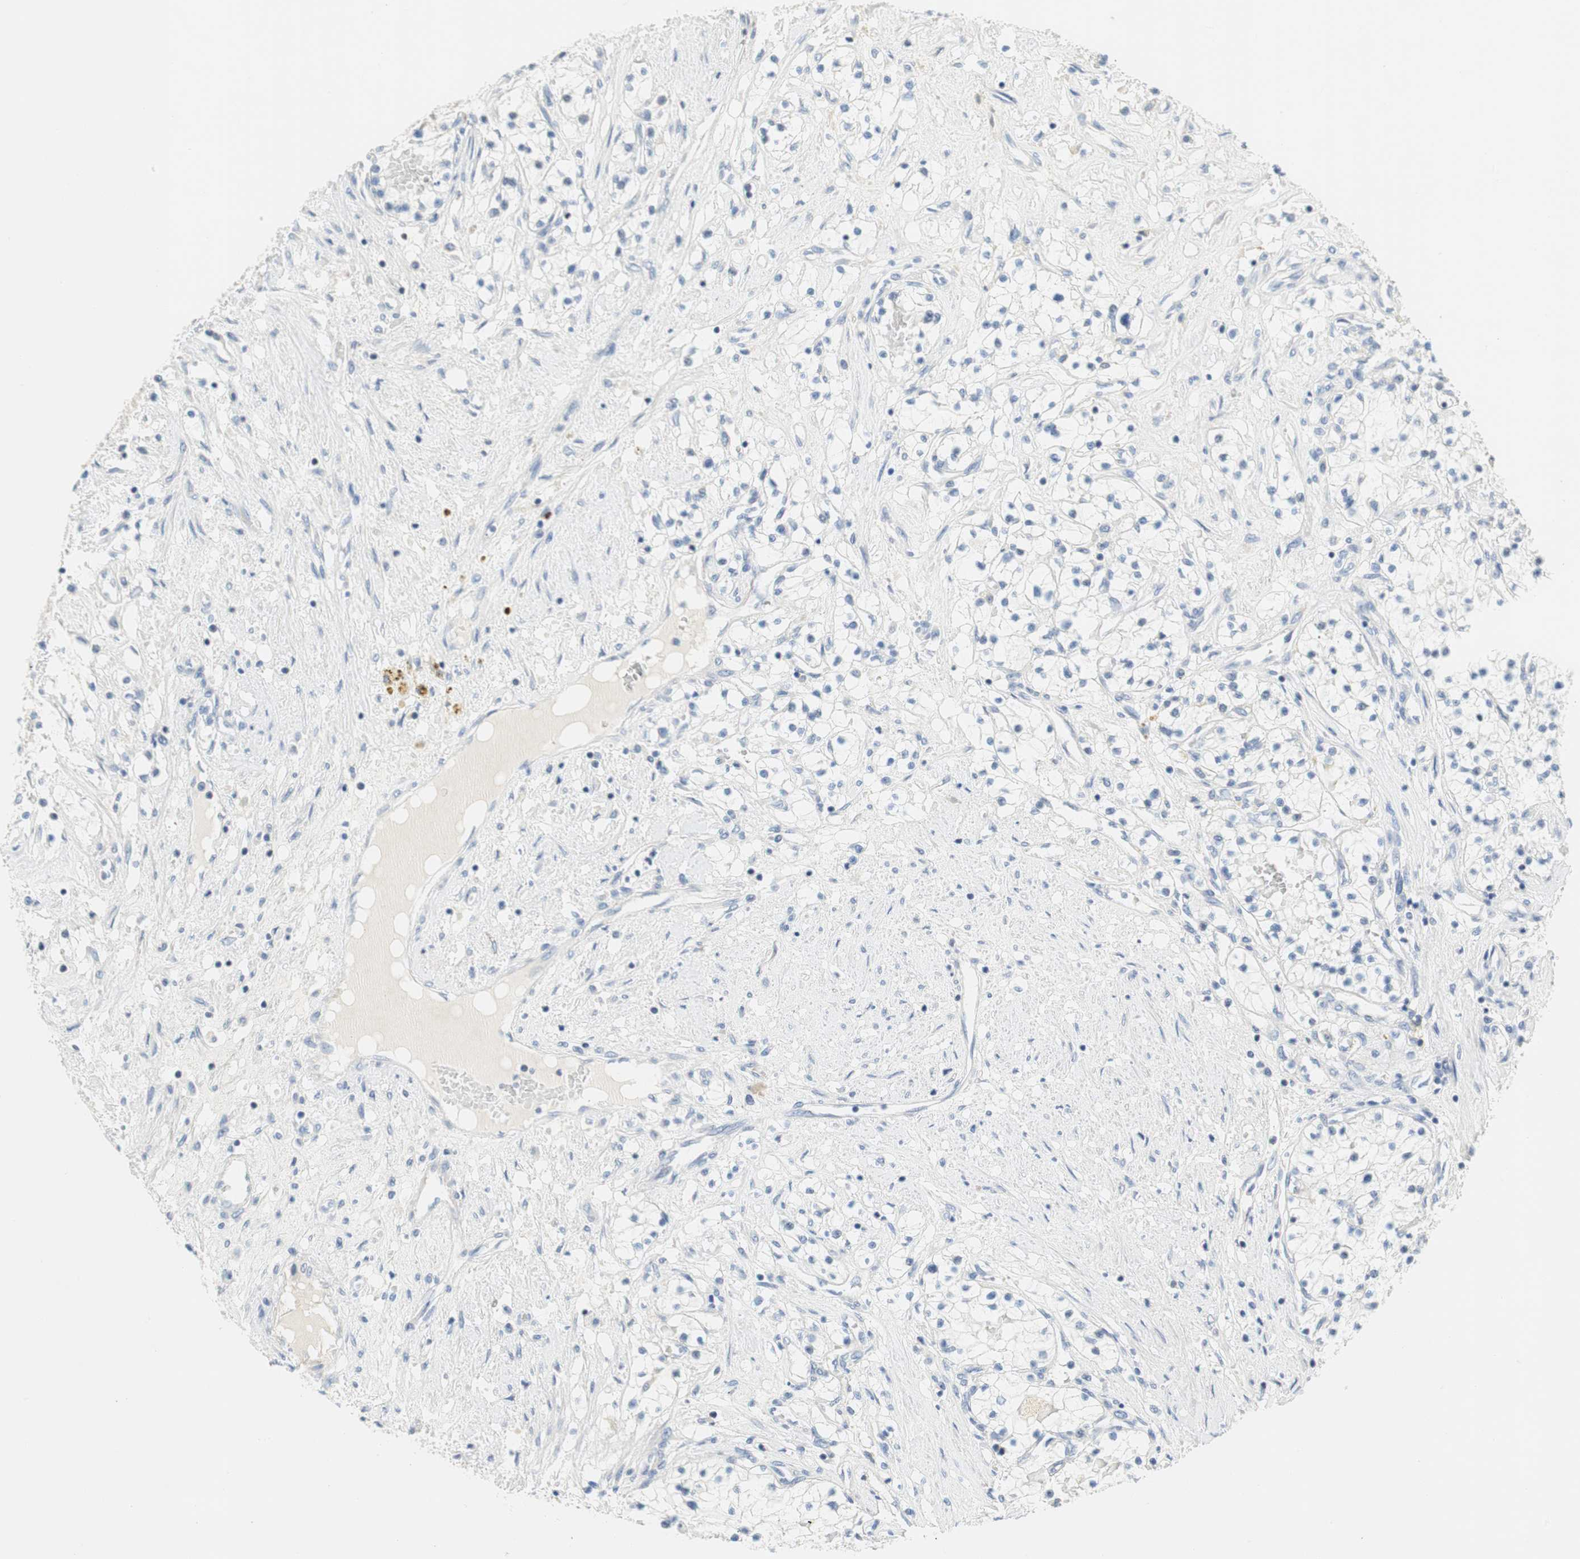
{"staining": {"intensity": "weak", "quantity": "<25%", "location": "cytoplasmic/membranous"}, "tissue": "renal cancer", "cell_type": "Tumor cells", "image_type": "cancer", "snomed": [{"axis": "morphology", "description": "Adenocarcinoma, NOS"}, {"axis": "topography", "description": "Kidney"}], "caption": "Image shows no significant protein expression in tumor cells of renal cancer (adenocarcinoma).", "gene": "CCM2L", "patient": {"sex": "male", "age": 68}}